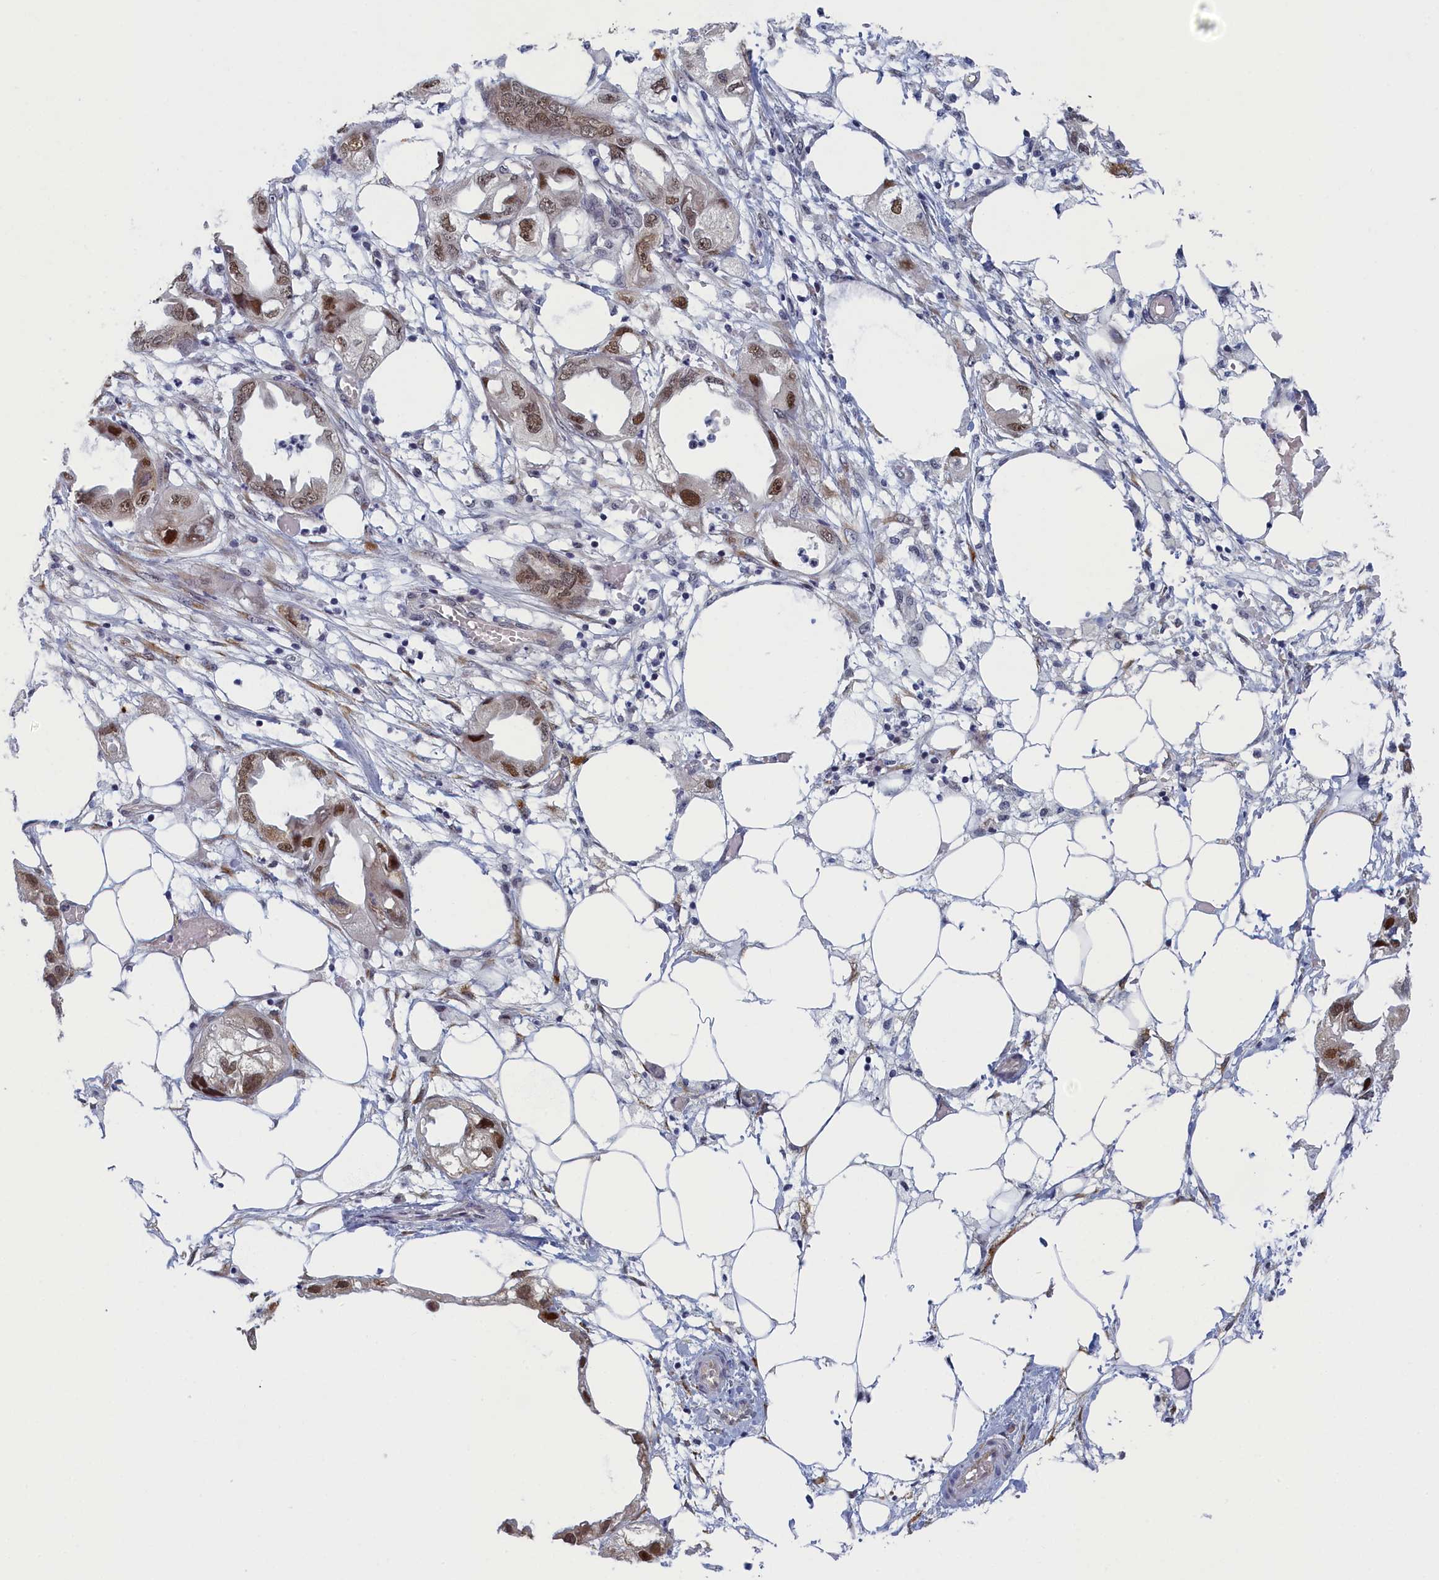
{"staining": {"intensity": "moderate", "quantity": ">75%", "location": "nuclear"}, "tissue": "endometrial cancer", "cell_type": "Tumor cells", "image_type": "cancer", "snomed": [{"axis": "morphology", "description": "Adenocarcinoma, NOS"}, {"axis": "morphology", "description": "Adenocarcinoma, metastatic, NOS"}, {"axis": "topography", "description": "Adipose tissue"}, {"axis": "topography", "description": "Endometrium"}], "caption": "Tumor cells exhibit medium levels of moderate nuclear positivity in approximately >75% of cells in endometrial metastatic adenocarcinoma.", "gene": "DNAJC17", "patient": {"sex": "female", "age": 67}}